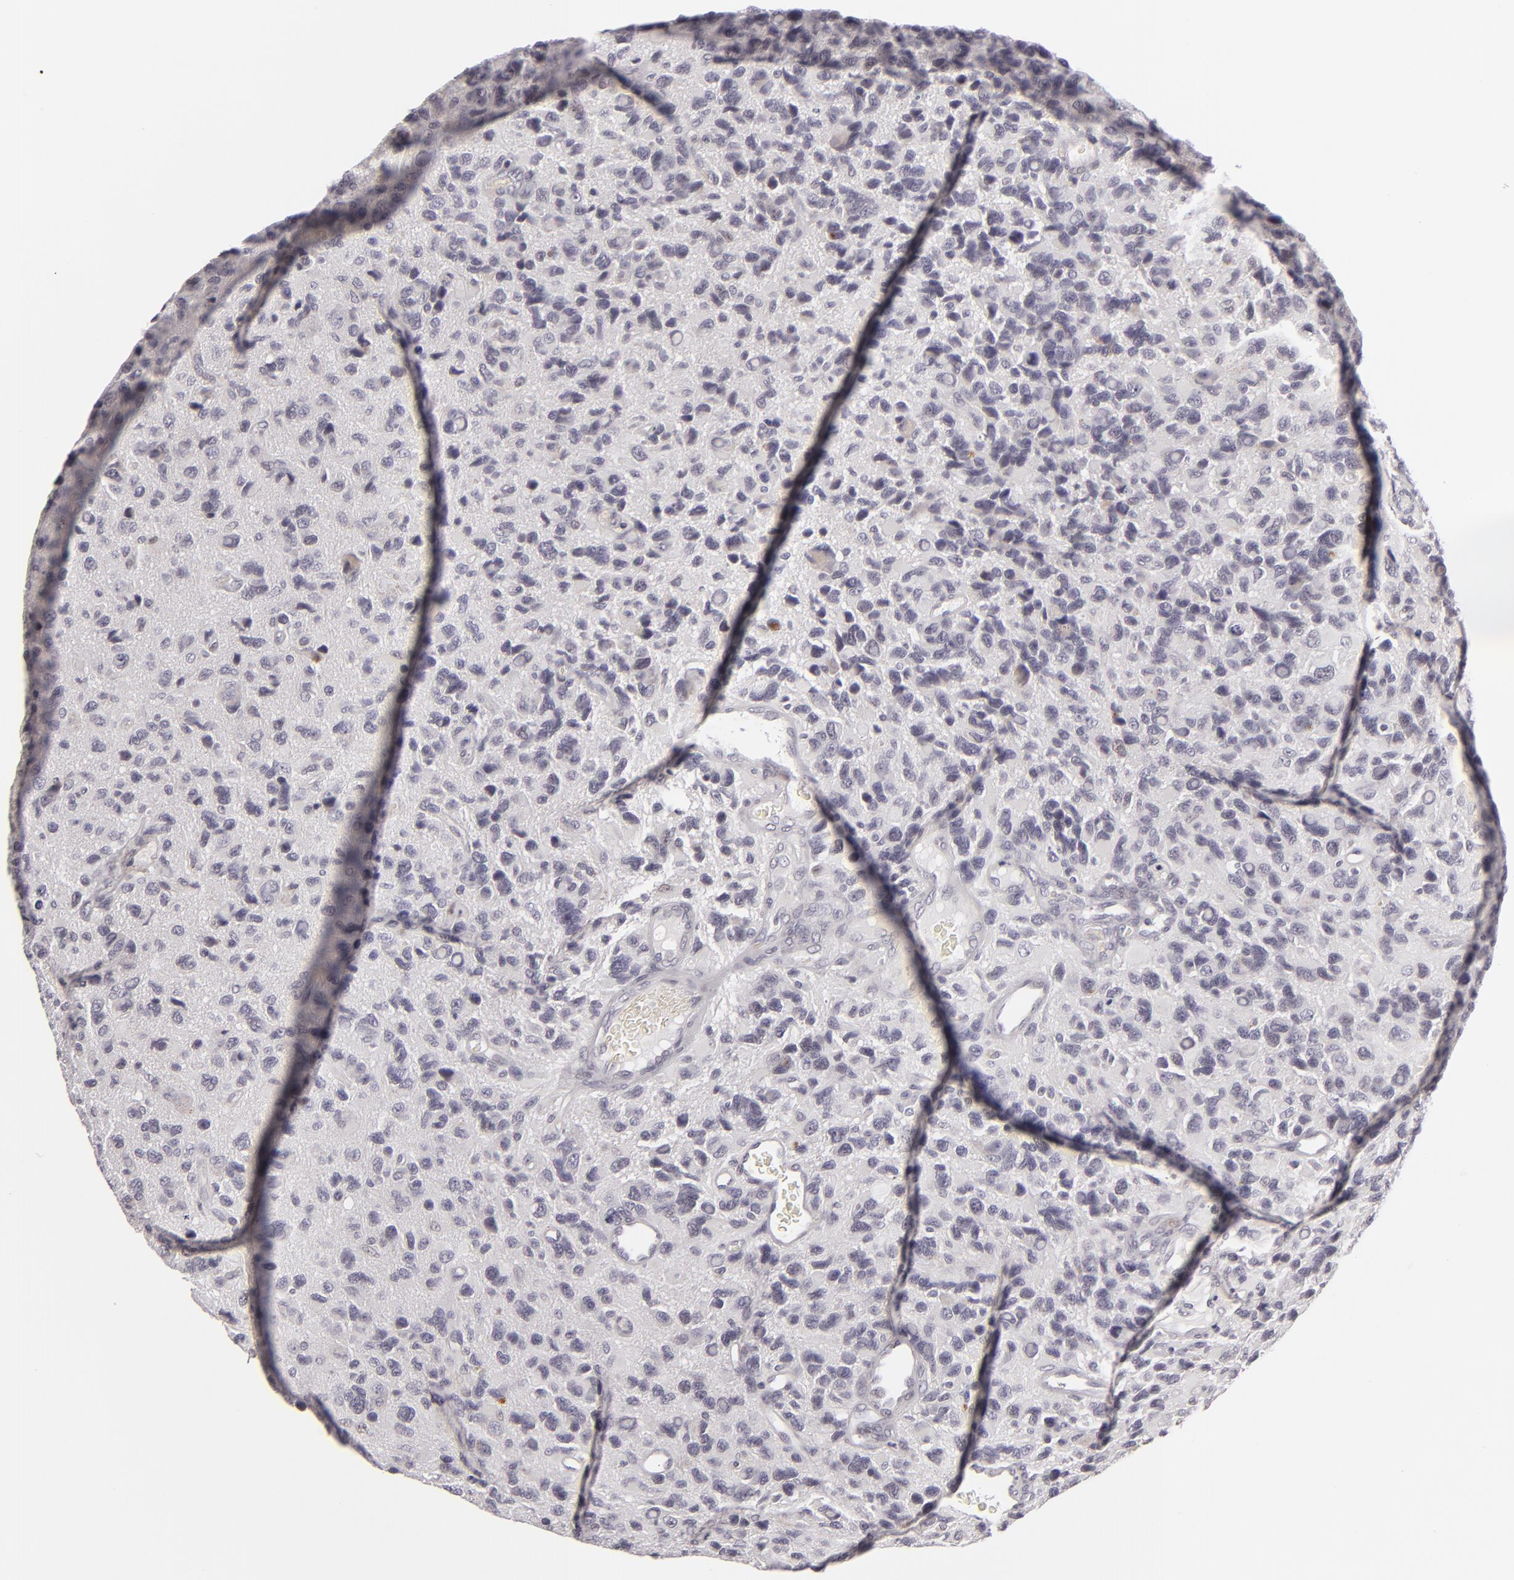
{"staining": {"intensity": "negative", "quantity": "none", "location": "none"}, "tissue": "glioma", "cell_type": "Tumor cells", "image_type": "cancer", "snomed": [{"axis": "morphology", "description": "Glioma, malignant, High grade"}, {"axis": "topography", "description": "Brain"}], "caption": "This is an IHC photomicrograph of human malignant glioma (high-grade). There is no positivity in tumor cells.", "gene": "SIX1", "patient": {"sex": "male", "age": 77}}